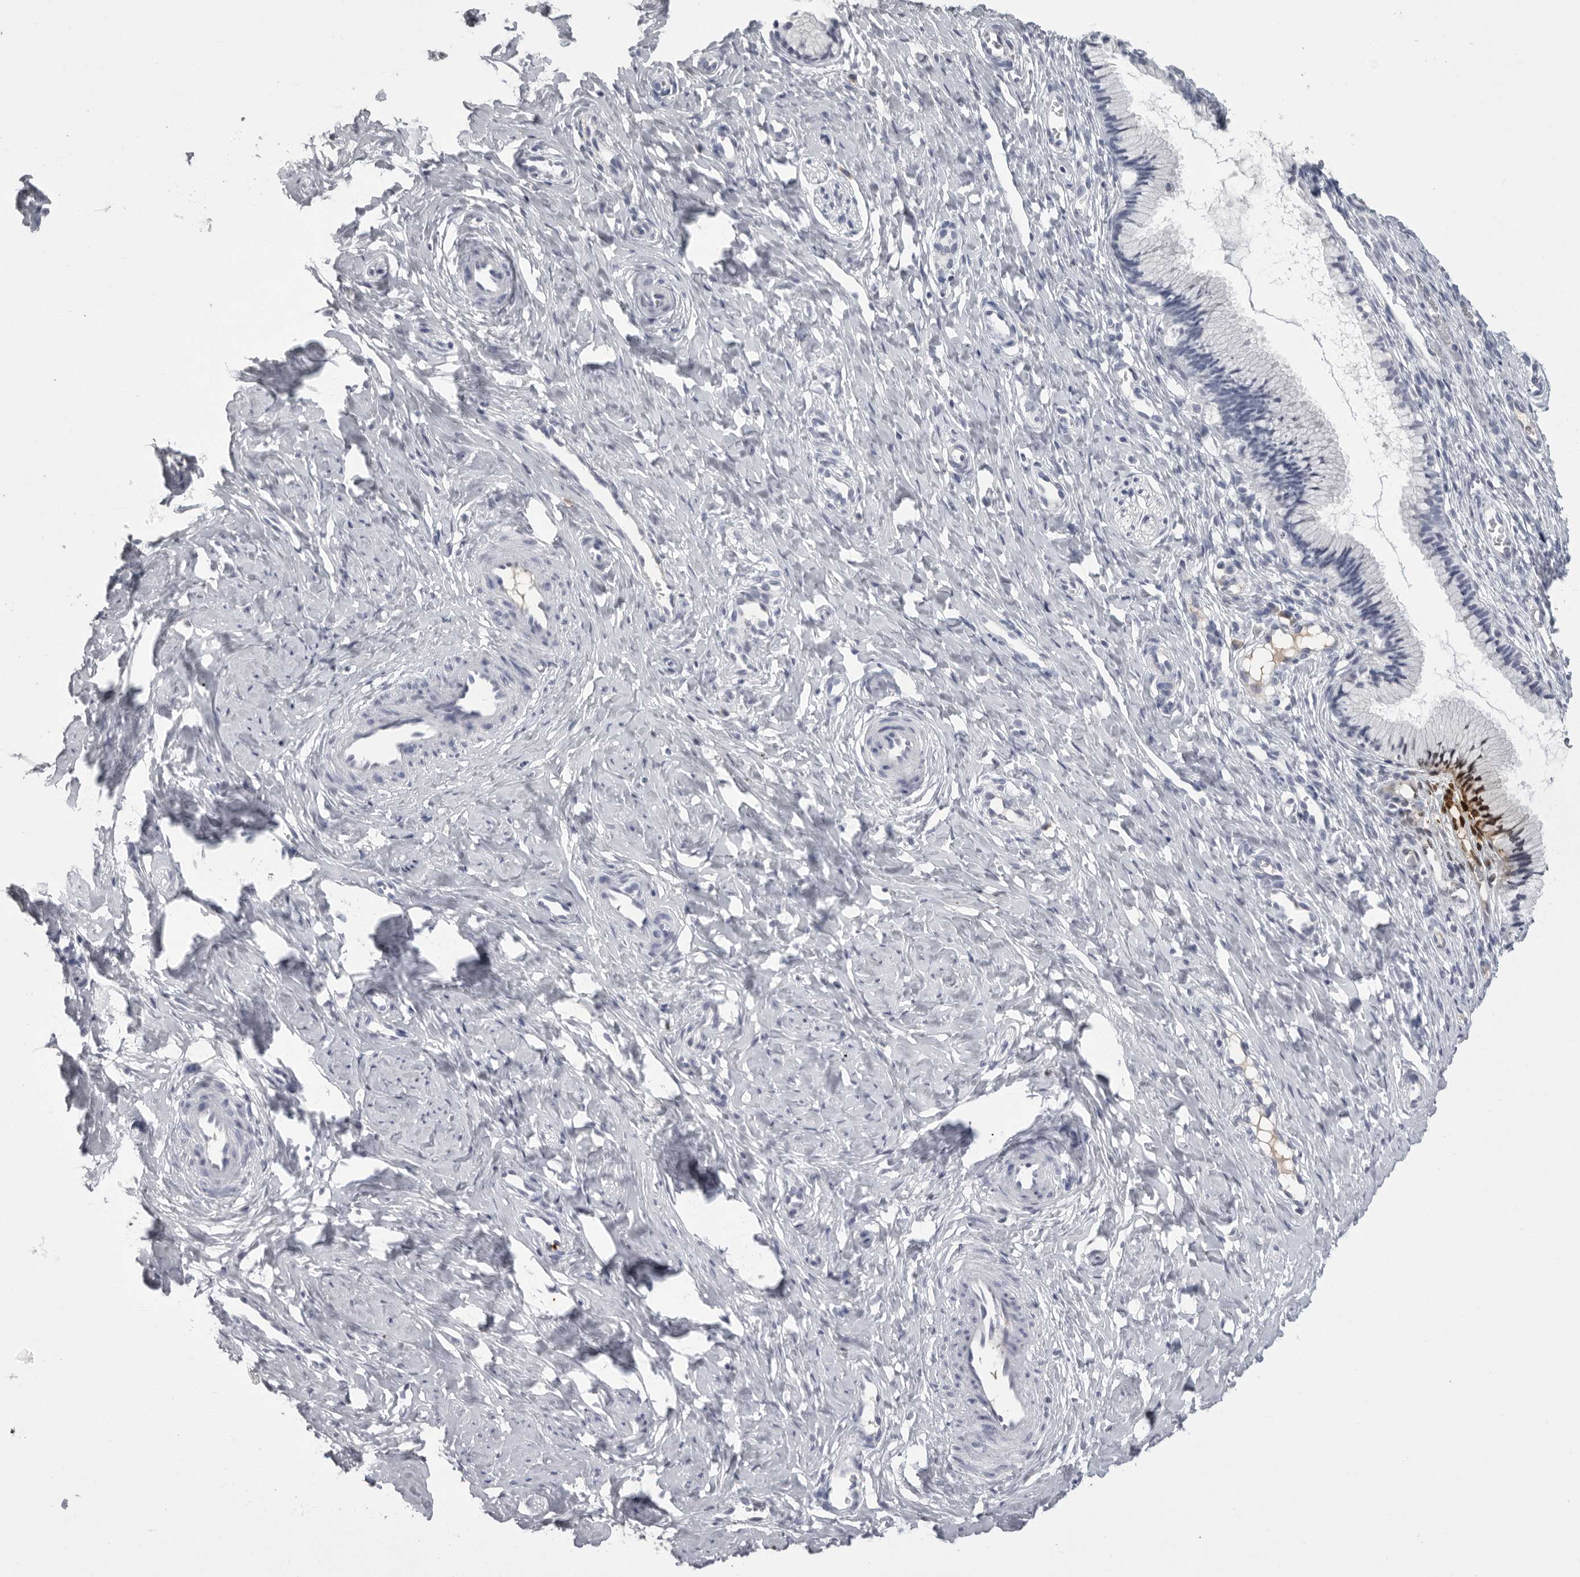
{"staining": {"intensity": "negative", "quantity": "none", "location": "none"}, "tissue": "cervix", "cell_type": "Glandular cells", "image_type": "normal", "snomed": [{"axis": "morphology", "description": "Normal tissue, NOS"}, {"axis": "topography", "description": "Cervix"}], "caption": "Glandular cells show no significant staining in benign cervix. (Stains: DAB (3,3'-diaminobenzidine) immunohistochemistry with hematoxylin counter stain, Microscopy: brightfield microscopy at high magnification).", "gene": "GNLY", "patient": {"sex": "female", "age": 27}}